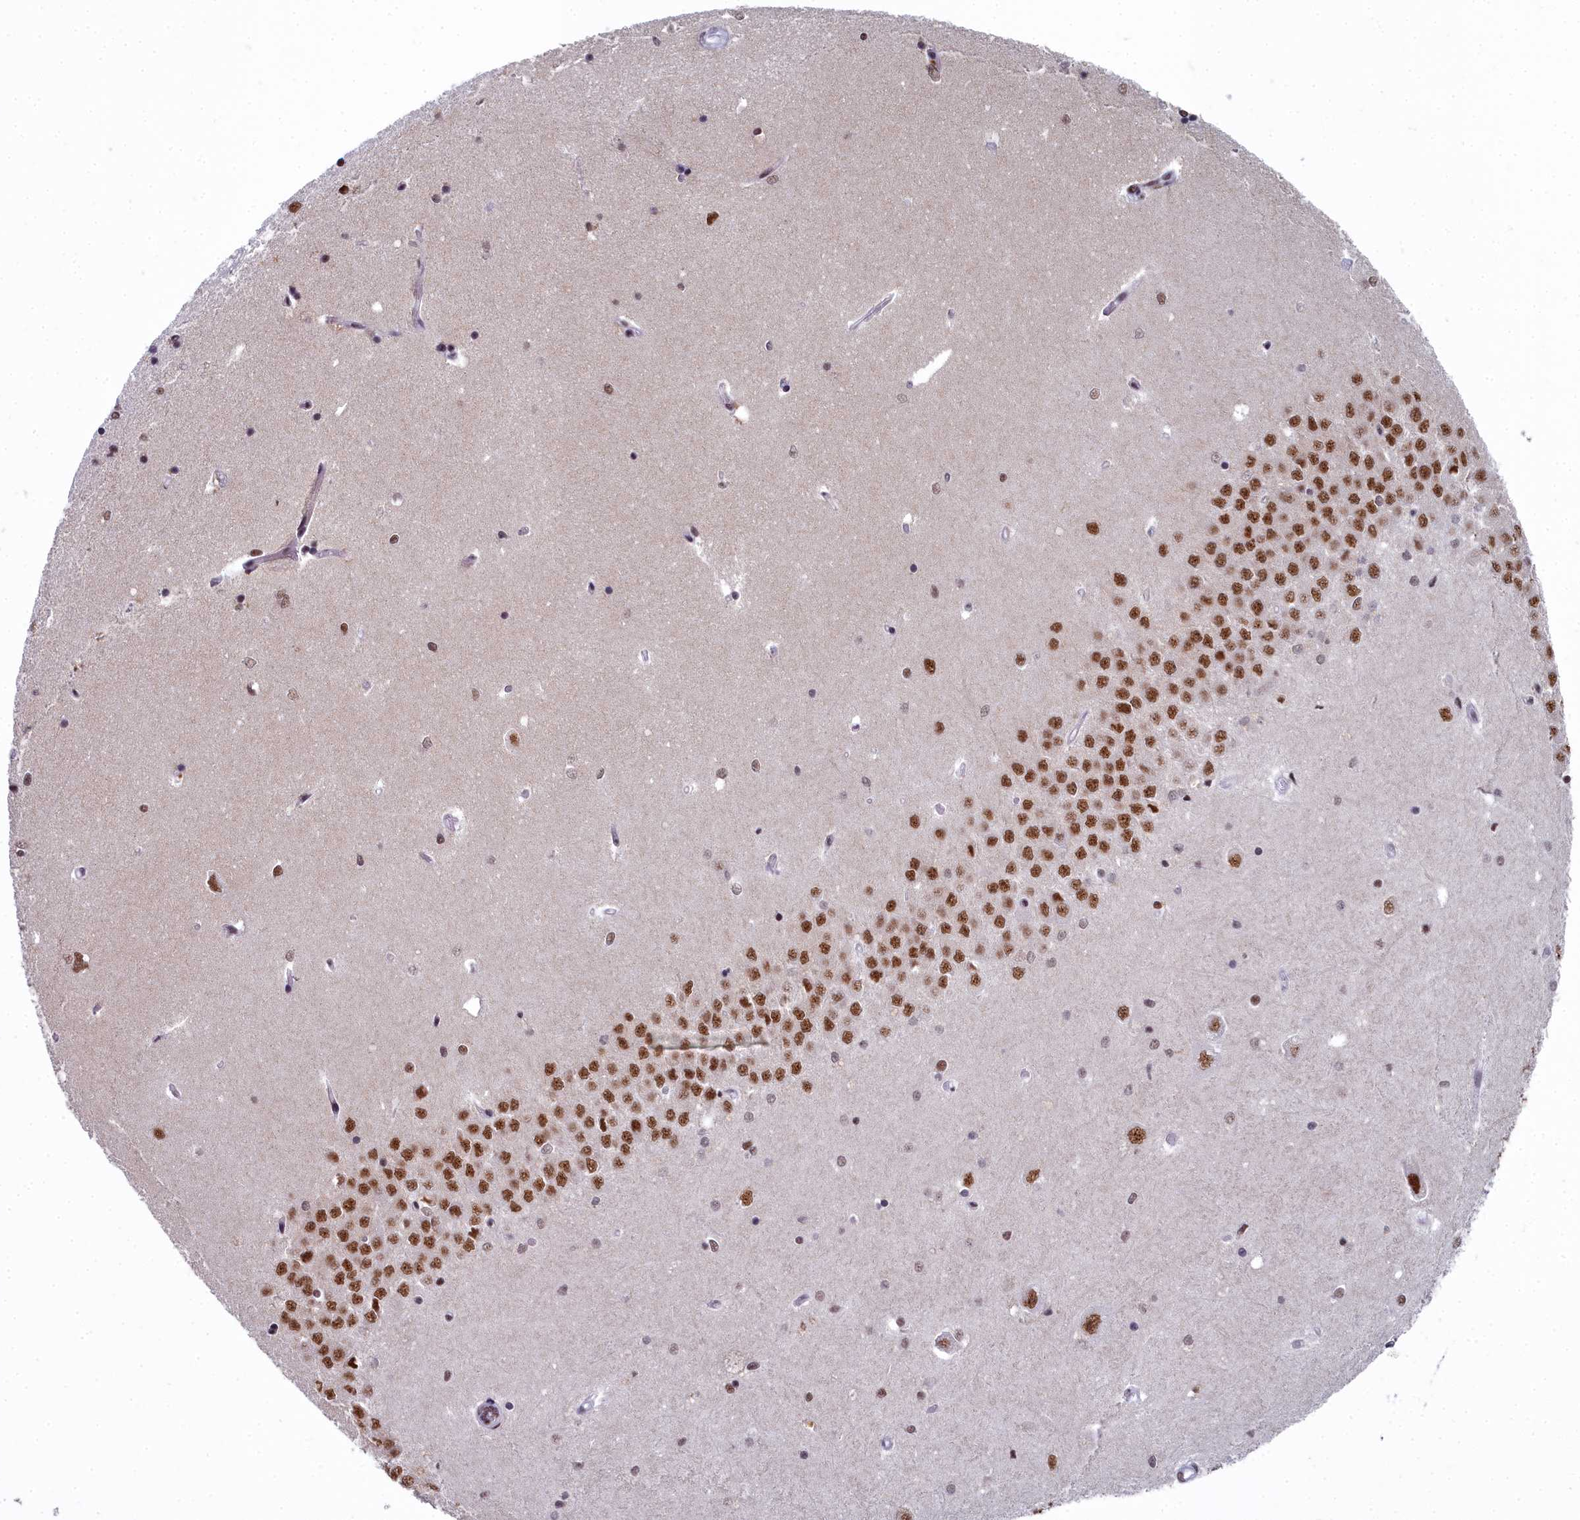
{"staining": {"intensity": "strong", "quantity": "<25%", "location": "nuclear"}, "tissue": "hippocampus", "cell_type": "Glial cells", "image_type": "normal", "snomed": [{"axis": "morphology", "description": "Normal tissue, NOS"}, {"axis": "topography", "description": "Hippocampus"}], "caption": "Protein expression analysis of normal human hippocampus reveals strong nuclear positivity in about <25% of glial cells. (IHC, brightfield microscopy, high magnification).", "gene": "SF3B3", "patient": {"sex": "male", "age": 45}}